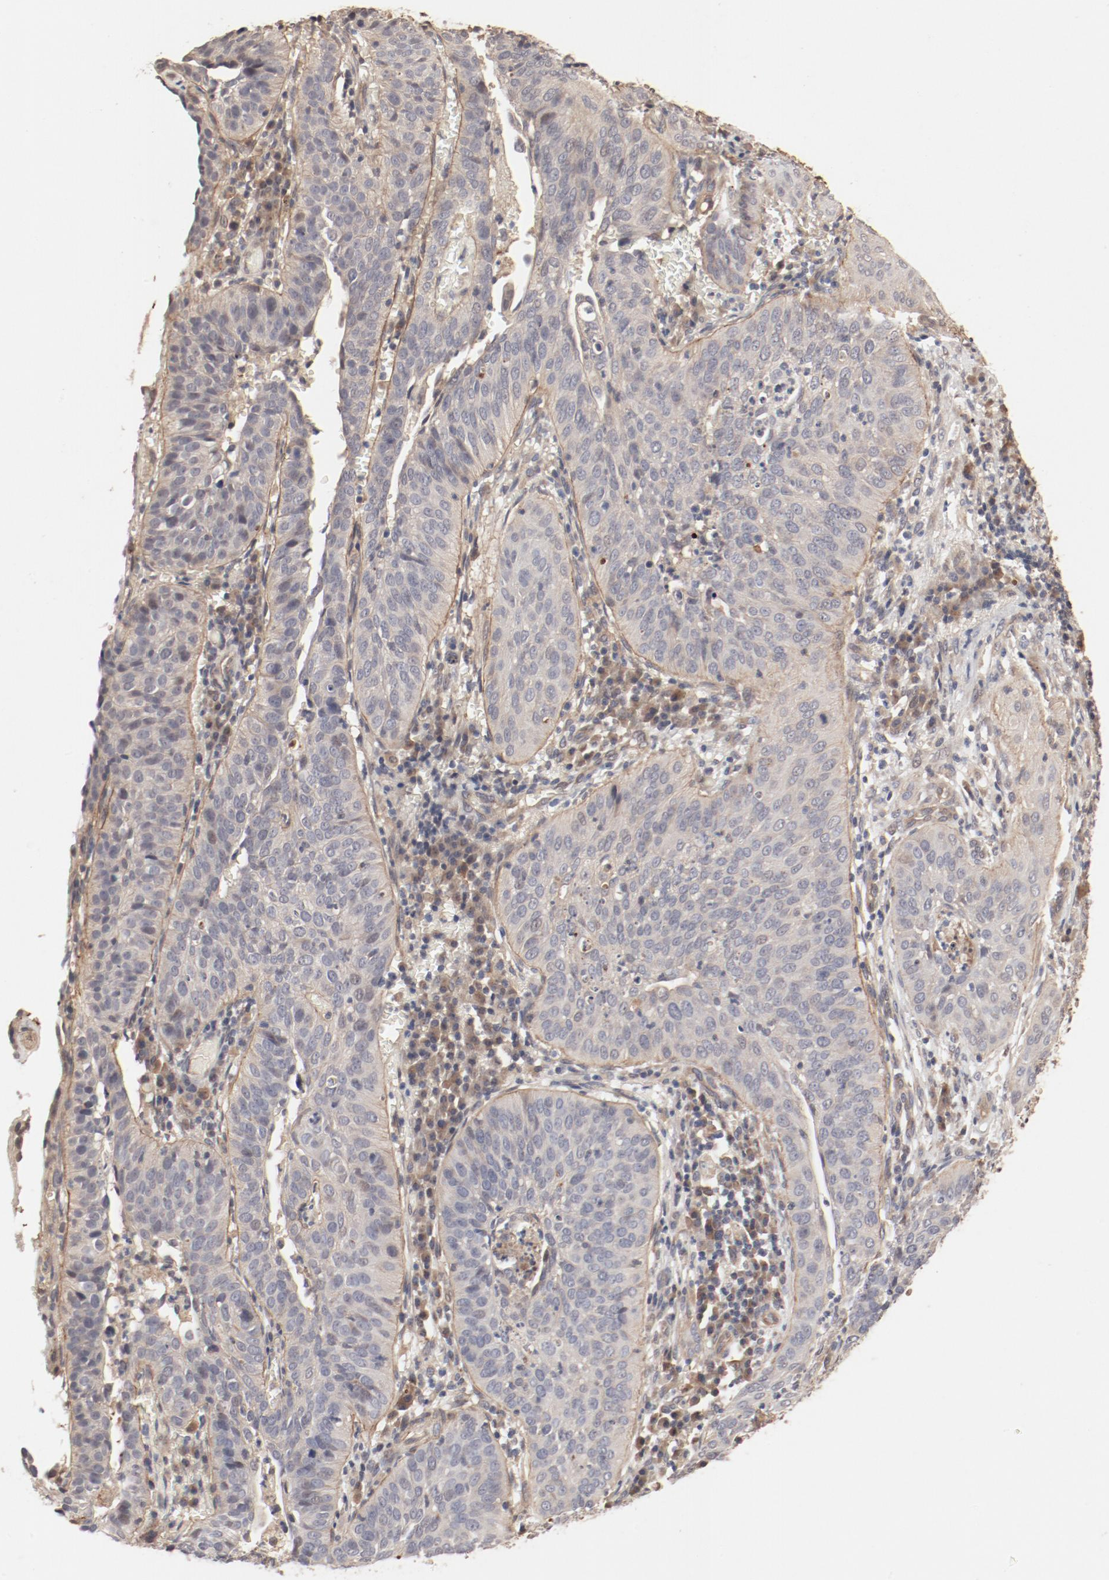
{"staining": {"intensity": "moderate", "quantity": ">75%", "location": "cytoplasmic/membranous"}, "tissue": "cervical cancer", "cell_type": "Tumor cells", "image_type": "cancer", "snomed": [{"axis": "morphology", "description": "Squamous cell carcinoma, NOS"}, {"axis": "topography", "description": "Cervix"}], "caption": "About >75% of tumor cells in squamous cell carcinoma (cervical) show moderate cytoplasmic/membranous protein expression as visualized by brown immunohistochemical staining.", "gene": "IL3RA", "patient": {"sex": "female", "age": 39}}